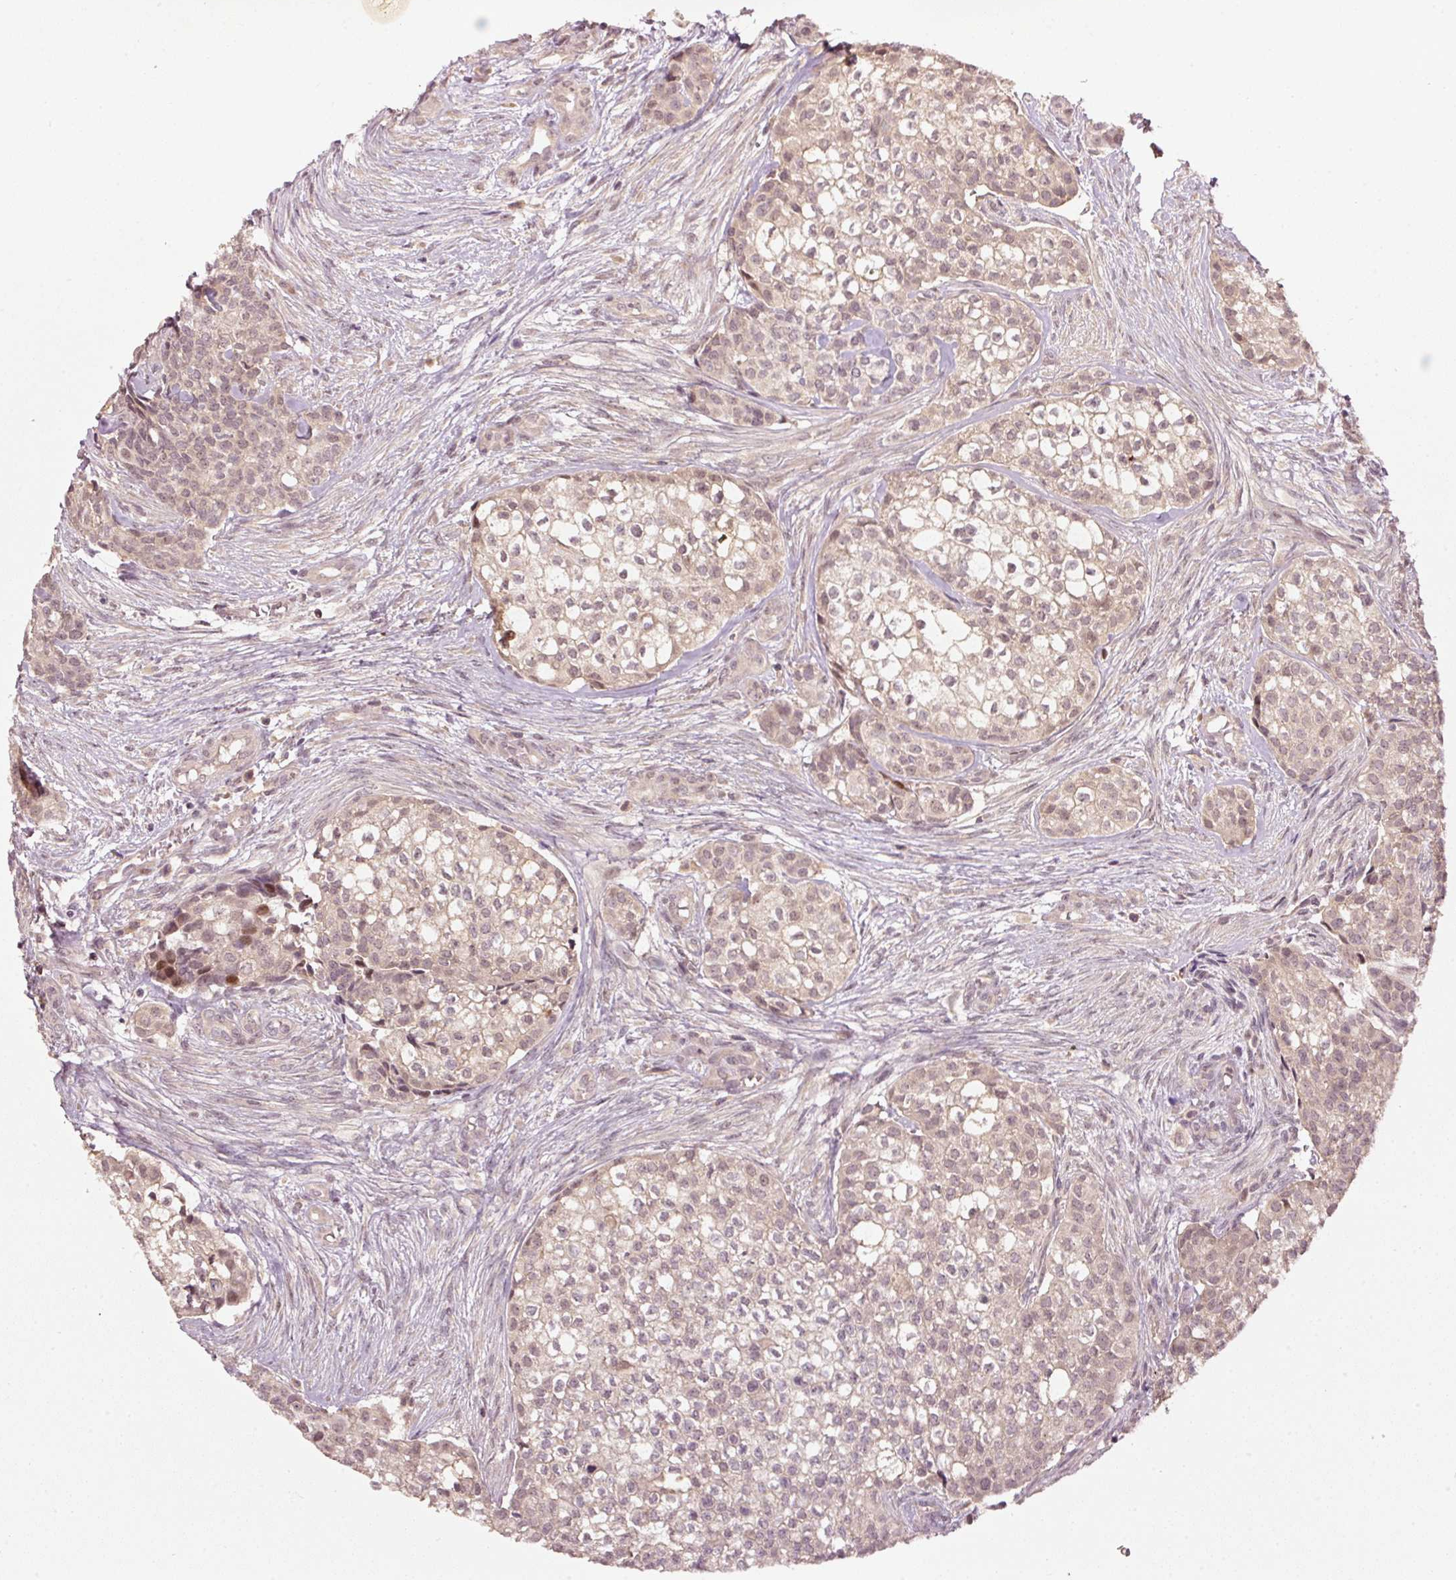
{"staining": {"intensity": "weak", "quantity": "25%-75%", "location": "nuclear"}, "tissue": "head and neck cancer", "cell_type": "Tumor cells", "image_type": "cancer", "snomed": [{"axis": "morphology", "description": "Adenocarcinoma, NOS"}, {"axis": "topography", "description": "Head-Neck"}], "caption": "Approximately 25%-75% of tumor cells in human head and neck cancer (adenocarcinoma) demonstrate weak nuclear protein positivity as visualized by brown immunohistochemical staining.", "gene": "PCDHB1", "patient": {"sex": "male", "age": 81}}